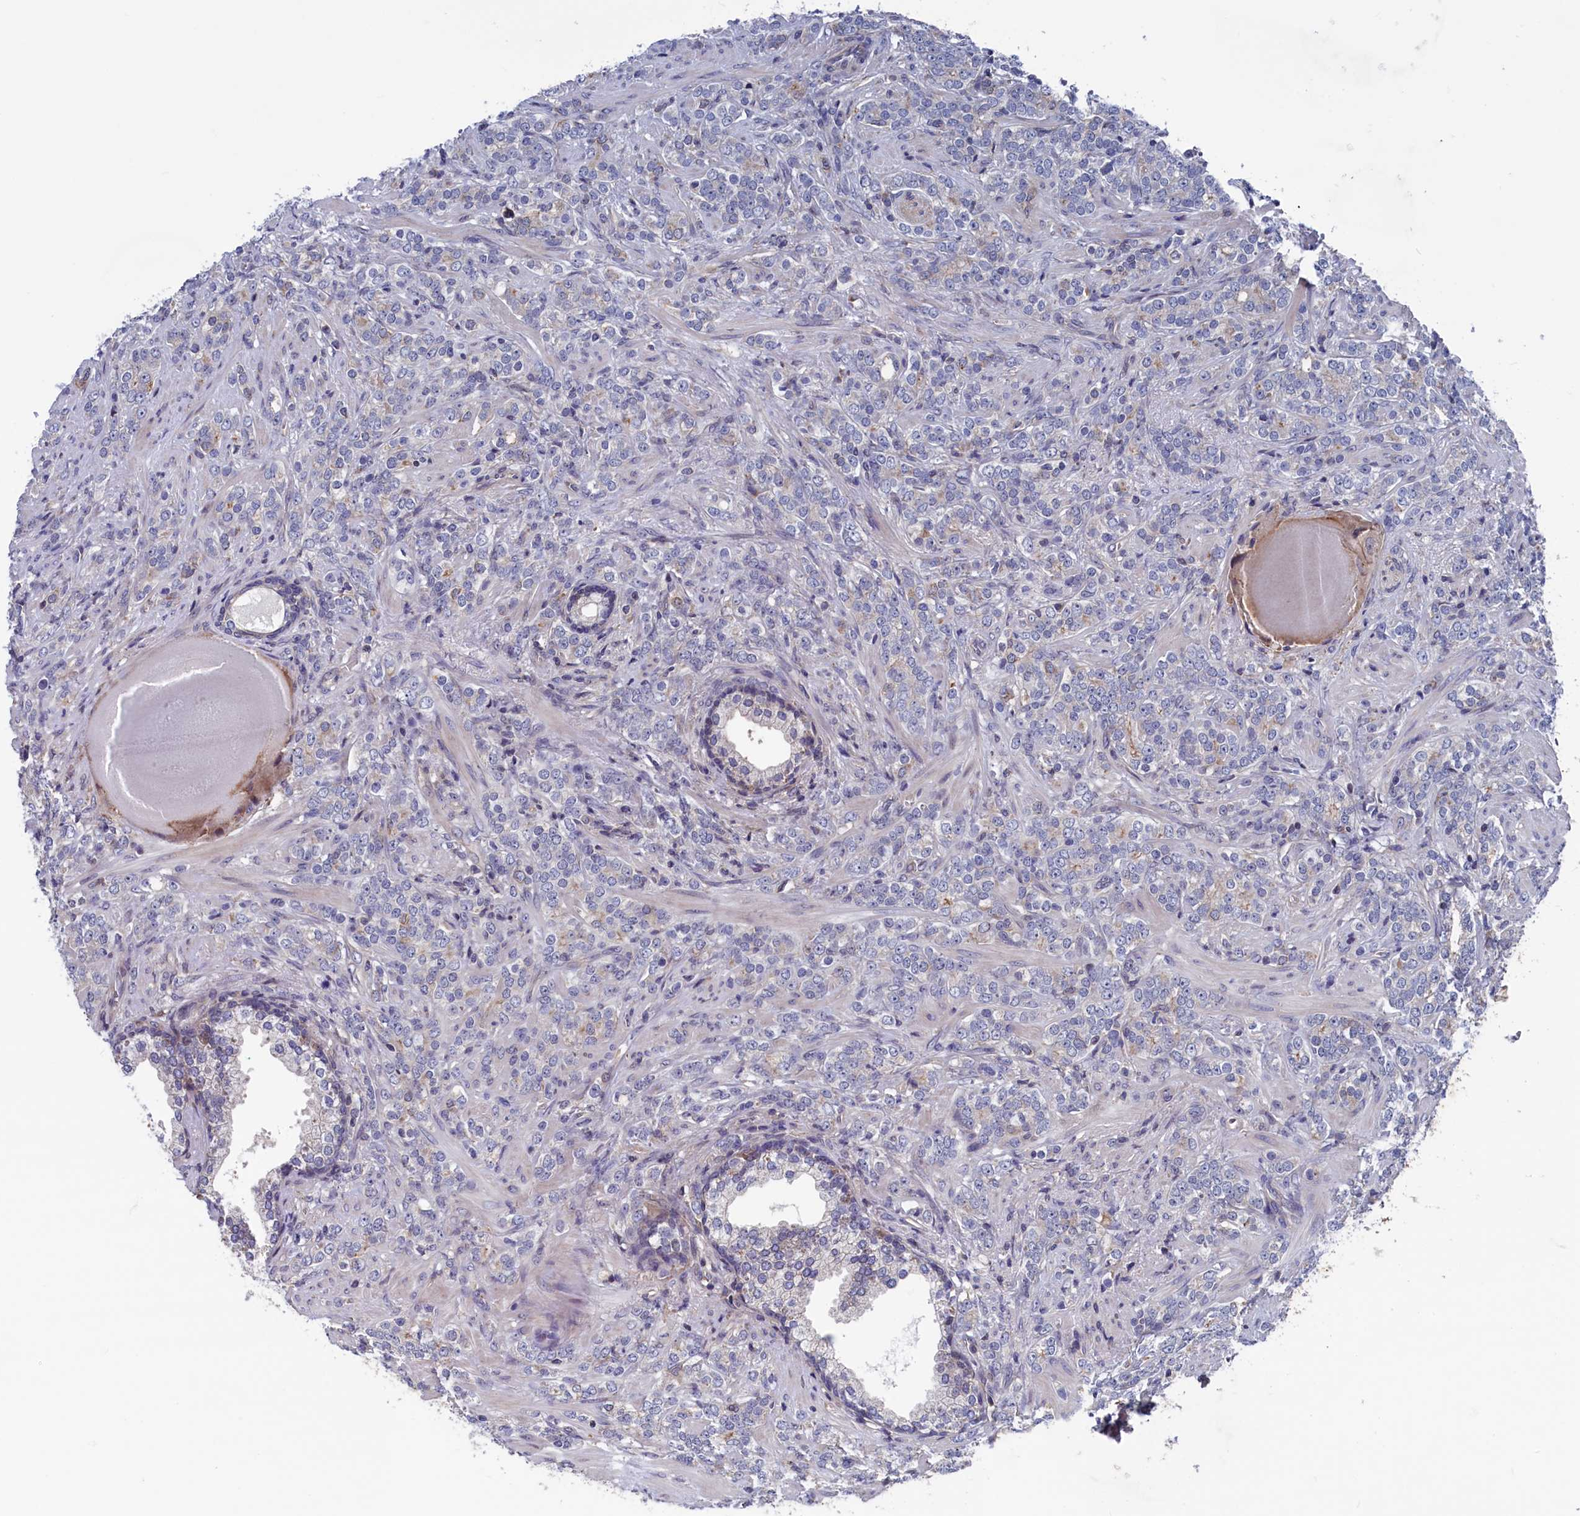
{"staining": {"intensity": "negative", "quantity": "none", "location": "none"}, "tissue": "prostate cancer", "cell_type": "Tumor cells", "image_type": "cancer", "snomed": [{"axis": "morphology", "description": "Adenocarcinoma, High grade"}, {"axis": "topography", "description": "Prostate"}], "caption": "A micrograph of human prostate cancer is negative for staining in tumor cells.", "gene": "SPATA13", "patient": {"sex": "male", "age": 64}}